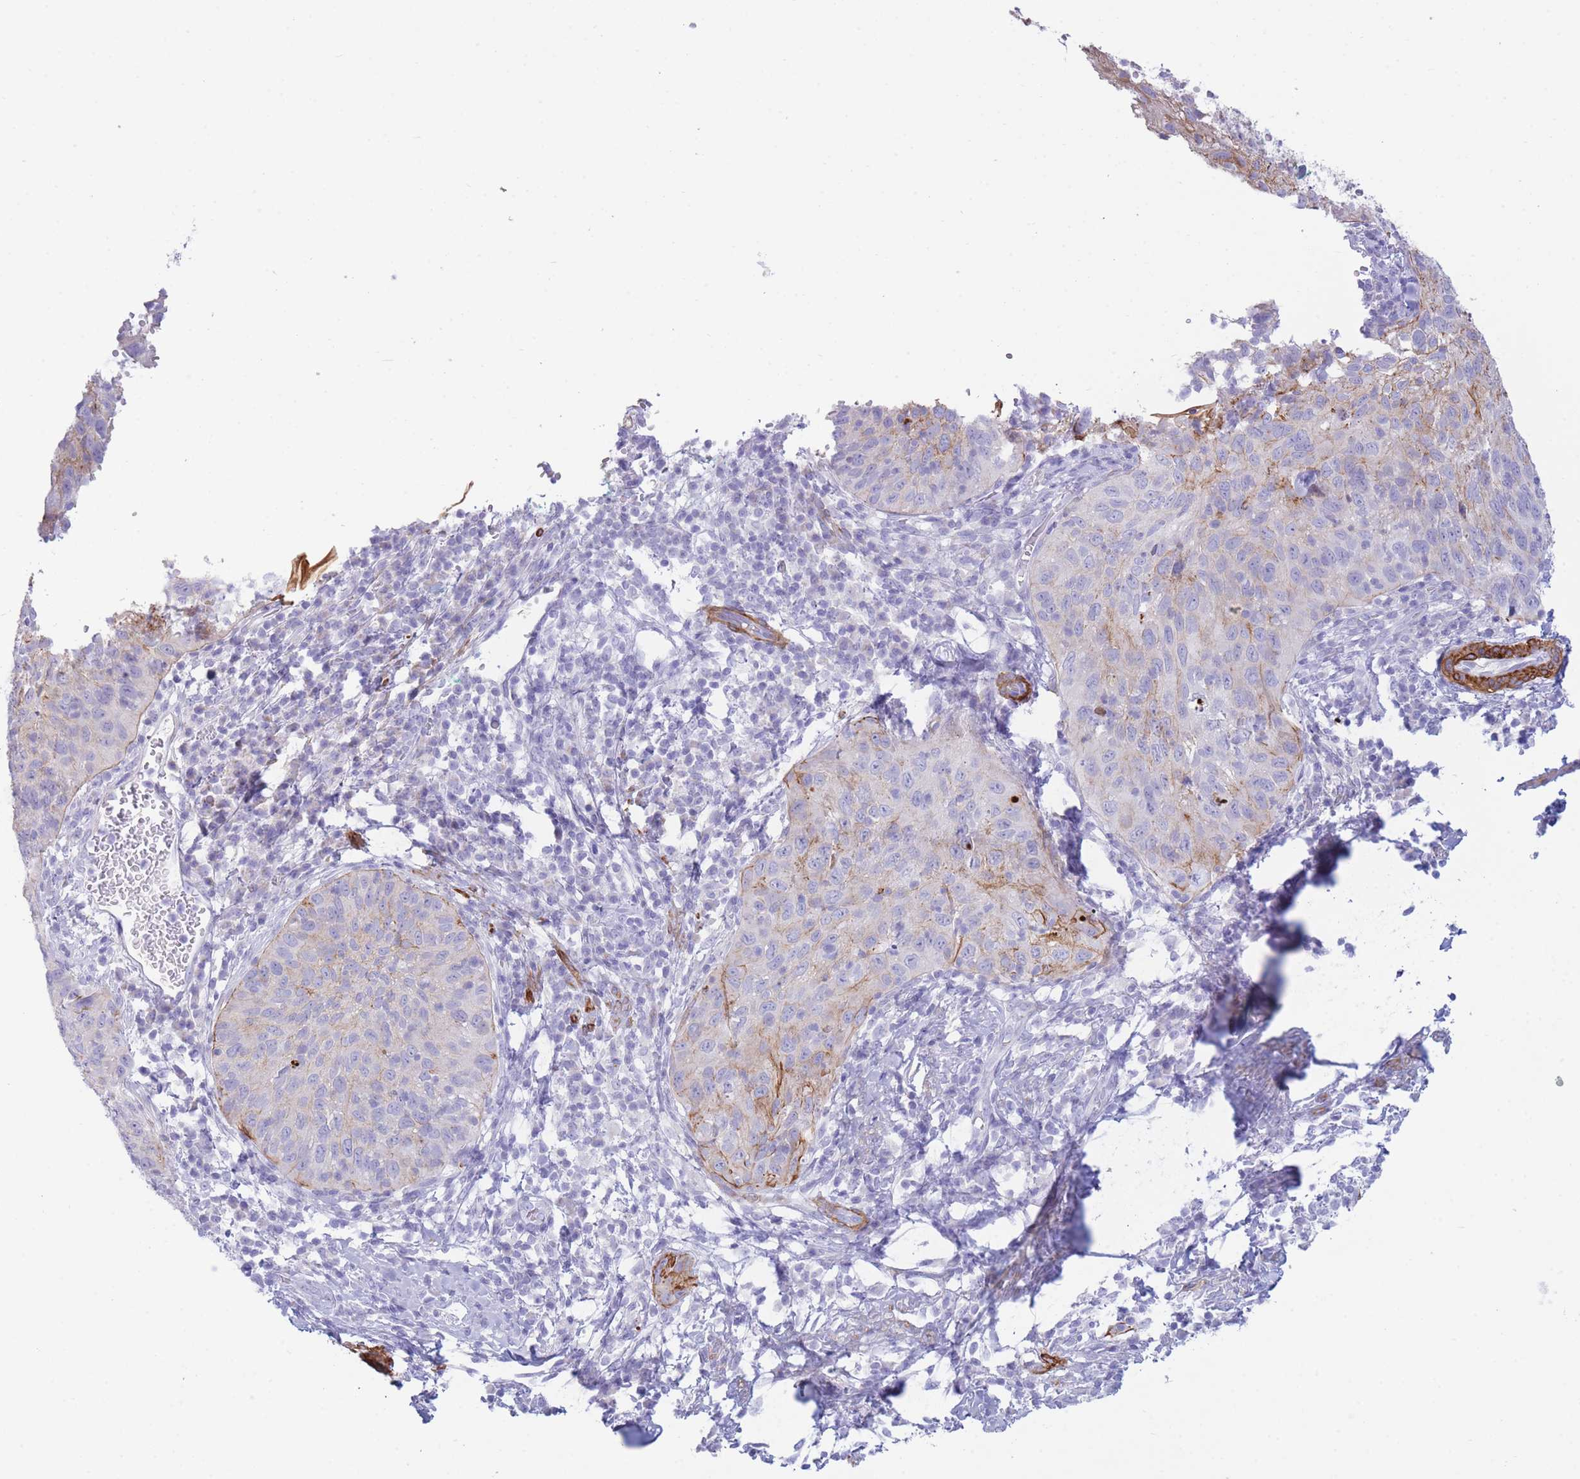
{"staining": {"intensity": "negative", "quantity": "none", "location": "none"}, "tissue": "cervical cancer", "cell_type": "Tumor cells", "image_type": "cancer", "snomed": [{"axis": "morphology", "description": "Squamous cell carcinoma, NOS"}, {"axis": "topography", "description": "Cervix"}], "caption": "Histopathology image shows no significant protein staining in tumor cells of squamous cell carcinoma (cervical). The staining is performed using DAB brown chromogen with nuclei counter-stained in using hematoxylin.", "gene": "VWA8", "patient": {"sex": "female", "age": 30}}